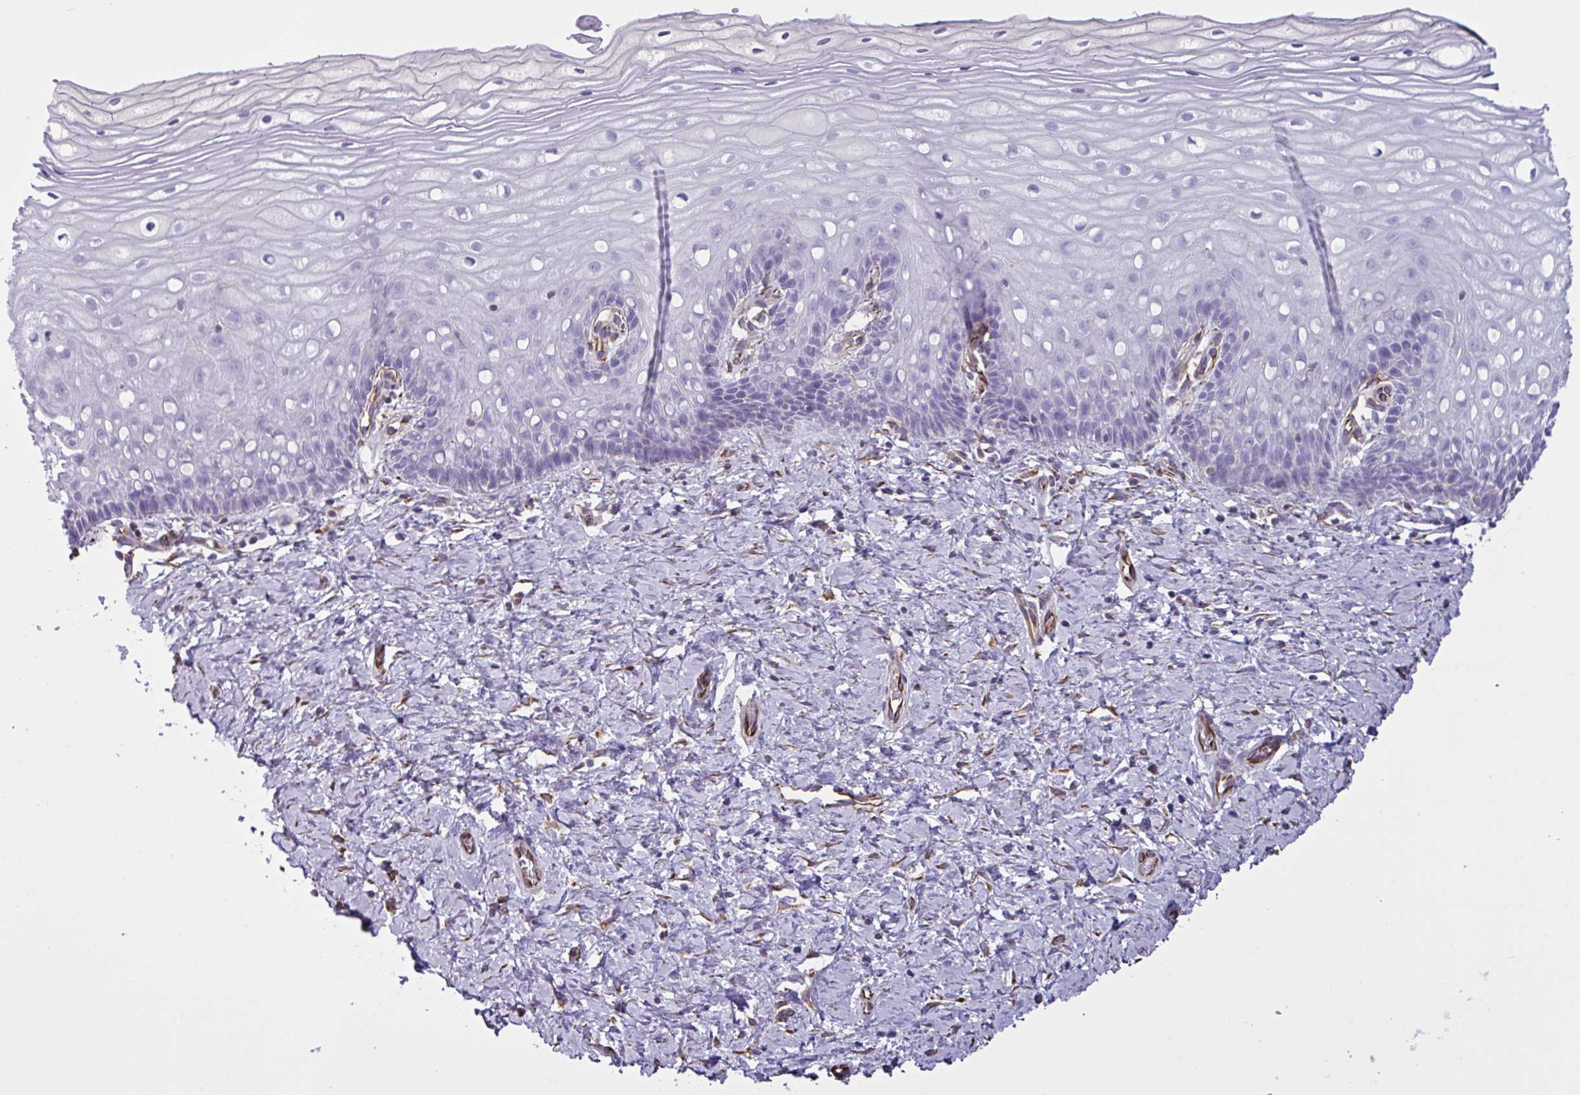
{"staining": {"intensity": "negative", "quantity": "none", "location": "none"}, "tissue": "cervix", "cell_type": "Squamous epithelial cells", "image_type": "normal", "snomed": [{"axis": "morphology", "description": "Normal tissue, NOS"}, {"axis": "topography", "description": "Cervix"}], "caption": "Immunohistochemical staining of normal human cervix reveals no significant positivity in squamous epithelial cells. The staining was performed using DAB to visualize the protein expression in brown, while the nuclei were stained in blue with hematoxylin (Magnification: 20x).", "gene": "TMEM86B", "patient": {"sex": "female", "age": 37}}